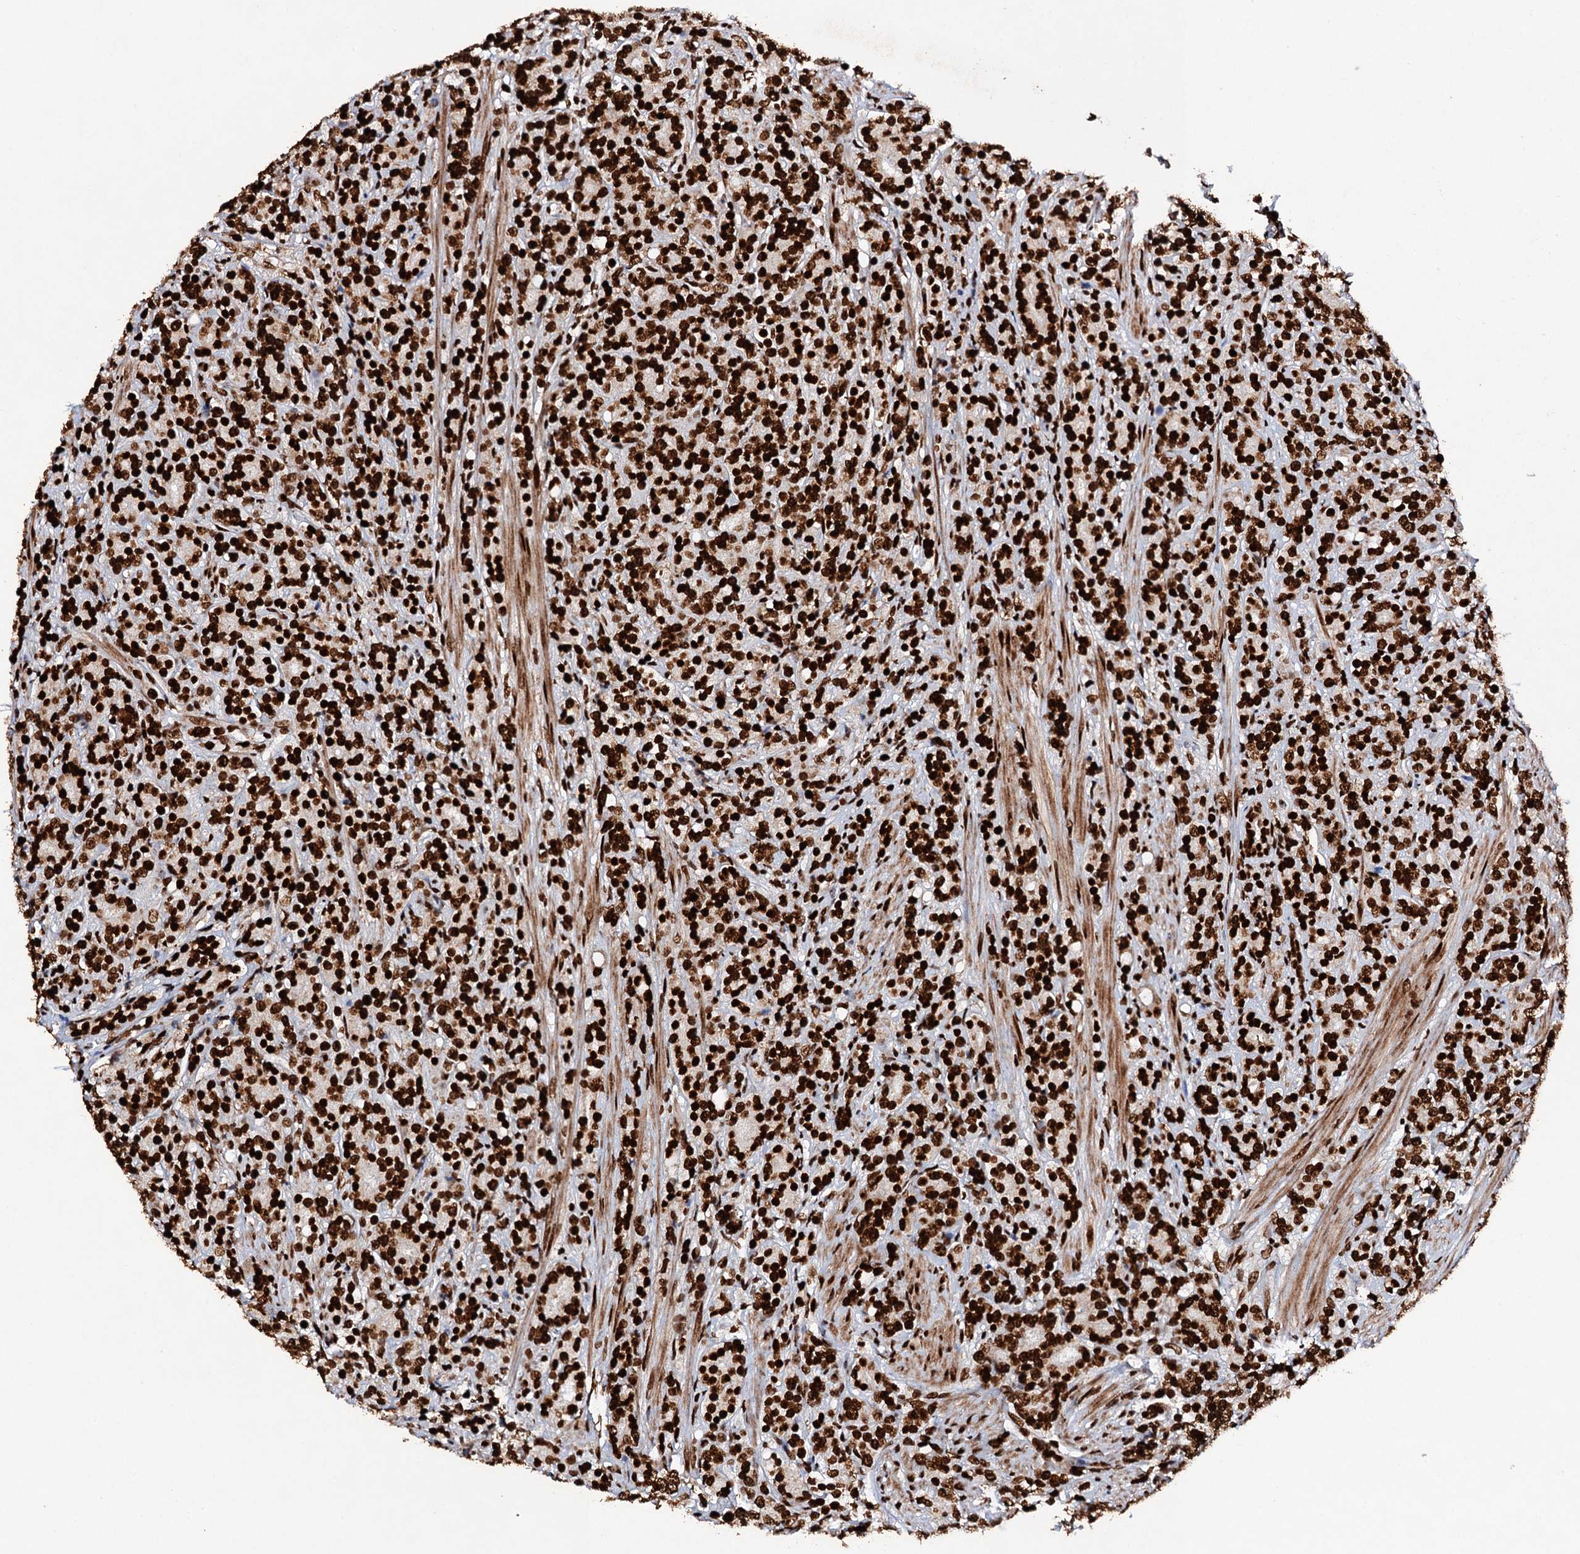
{"staining": {"intensity": "strong", "quantity": ">75%", "location": "nuclear"}, "tissue": "prostate cancer", "cell_type": "Tumor cells", "image_type": "cancer", "snomed": [{"axis": "morphology", "description": "Adenocarcinoma, High grade"}, {"axis": "topography", "description": "Prostate"}], "caption": "This is an image of immunohistochemistry (IHC) staining of adenocarcinoma (high-grade) (prostate), which shows strong positivity in the nuclear of tumor cells.", "gene": "MATR3", "patient": {"sex": "male", "age": 62}}